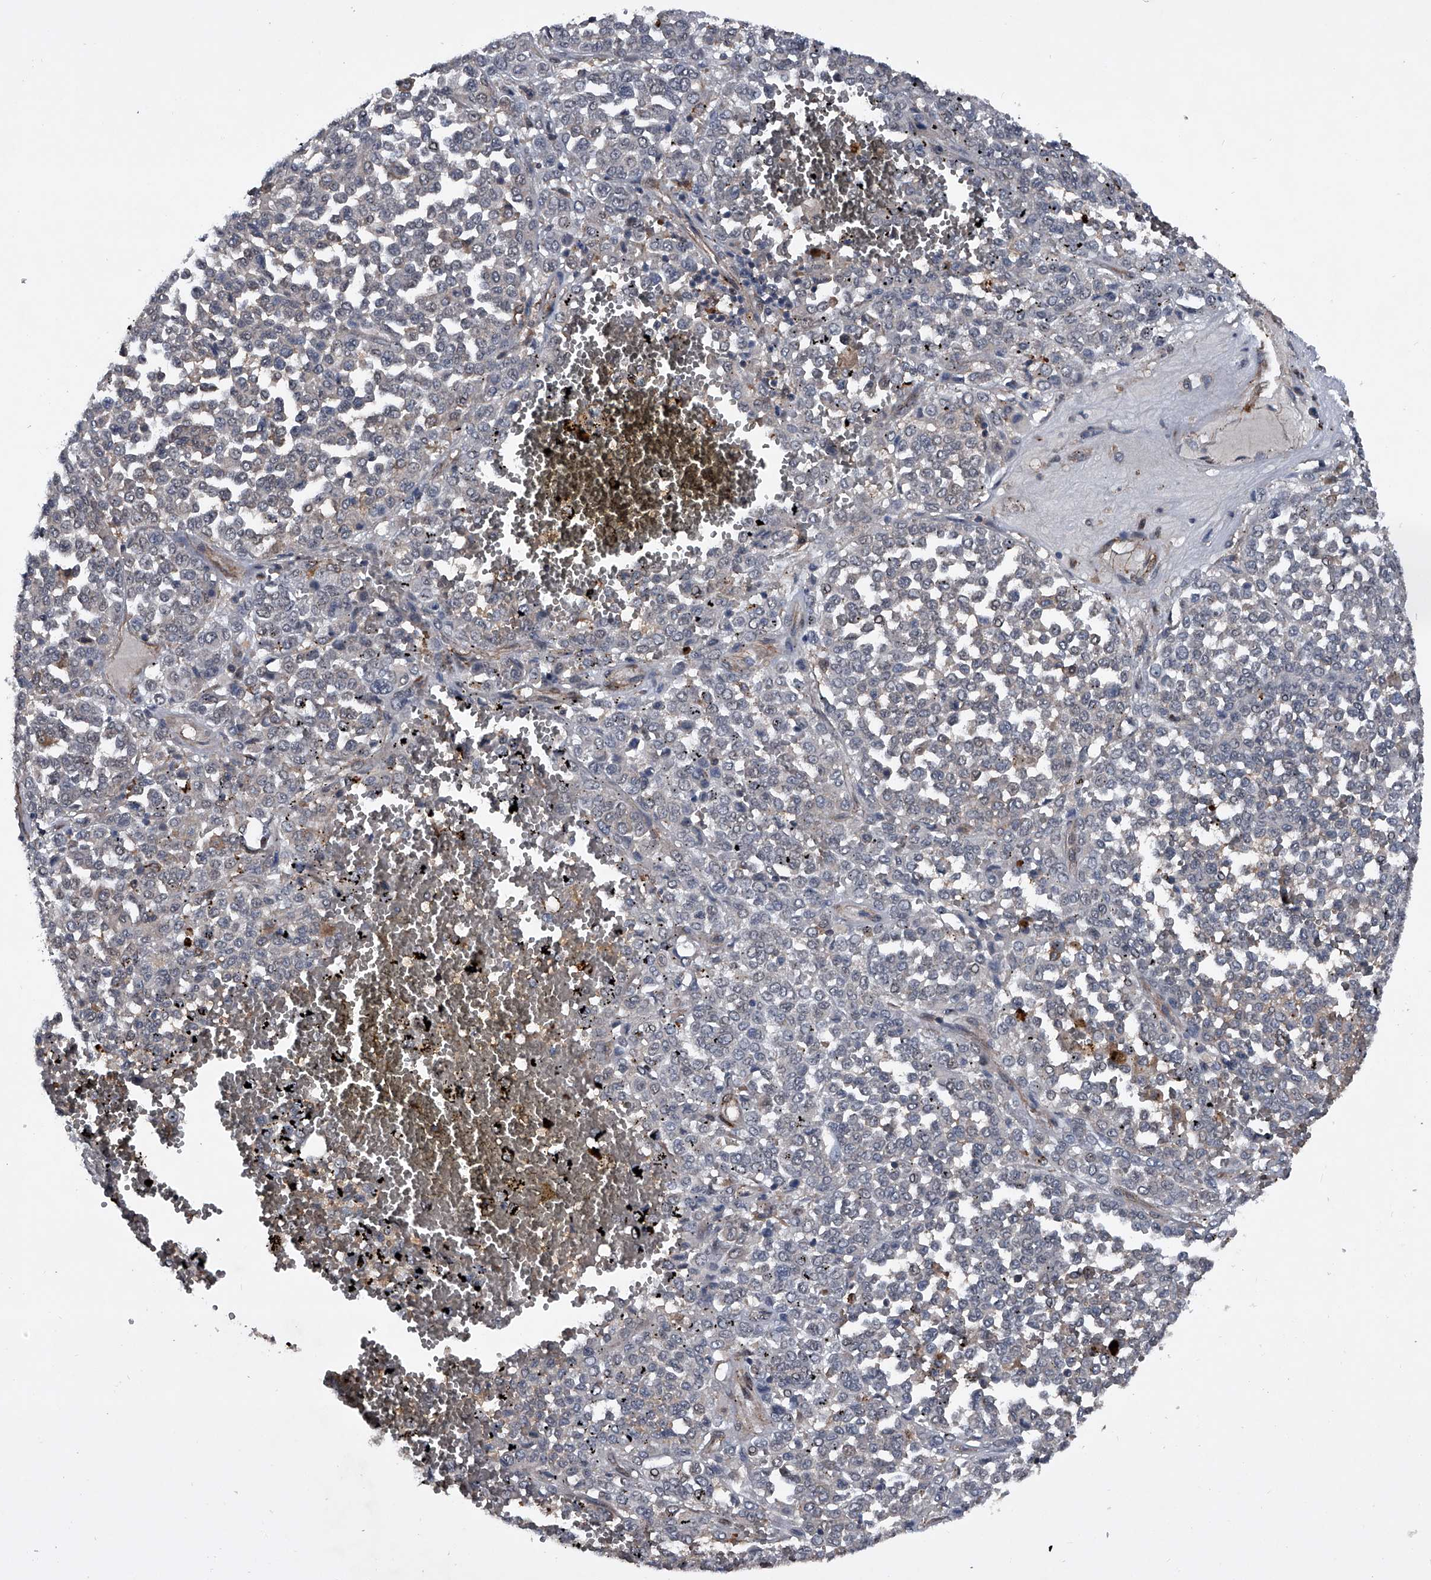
{"staining": {"intensity": "negative", "quantity": "none", "location": "none"}, "tissue": "melanoma", "cell_type": "Tumor cells", "image_type": "cancer", "snomed": [{"axis": "morphology", "description": "Malignant melanoma, Metastatic site"}, {"axis": "topography", "description": "Pancreas"}], "caption": "Melanoma was stained to show a protein in brown. There is no significant staining in tumor cells.", "gene": "MAPKAP1", "patient": {"sex": "female", "age": 30}}